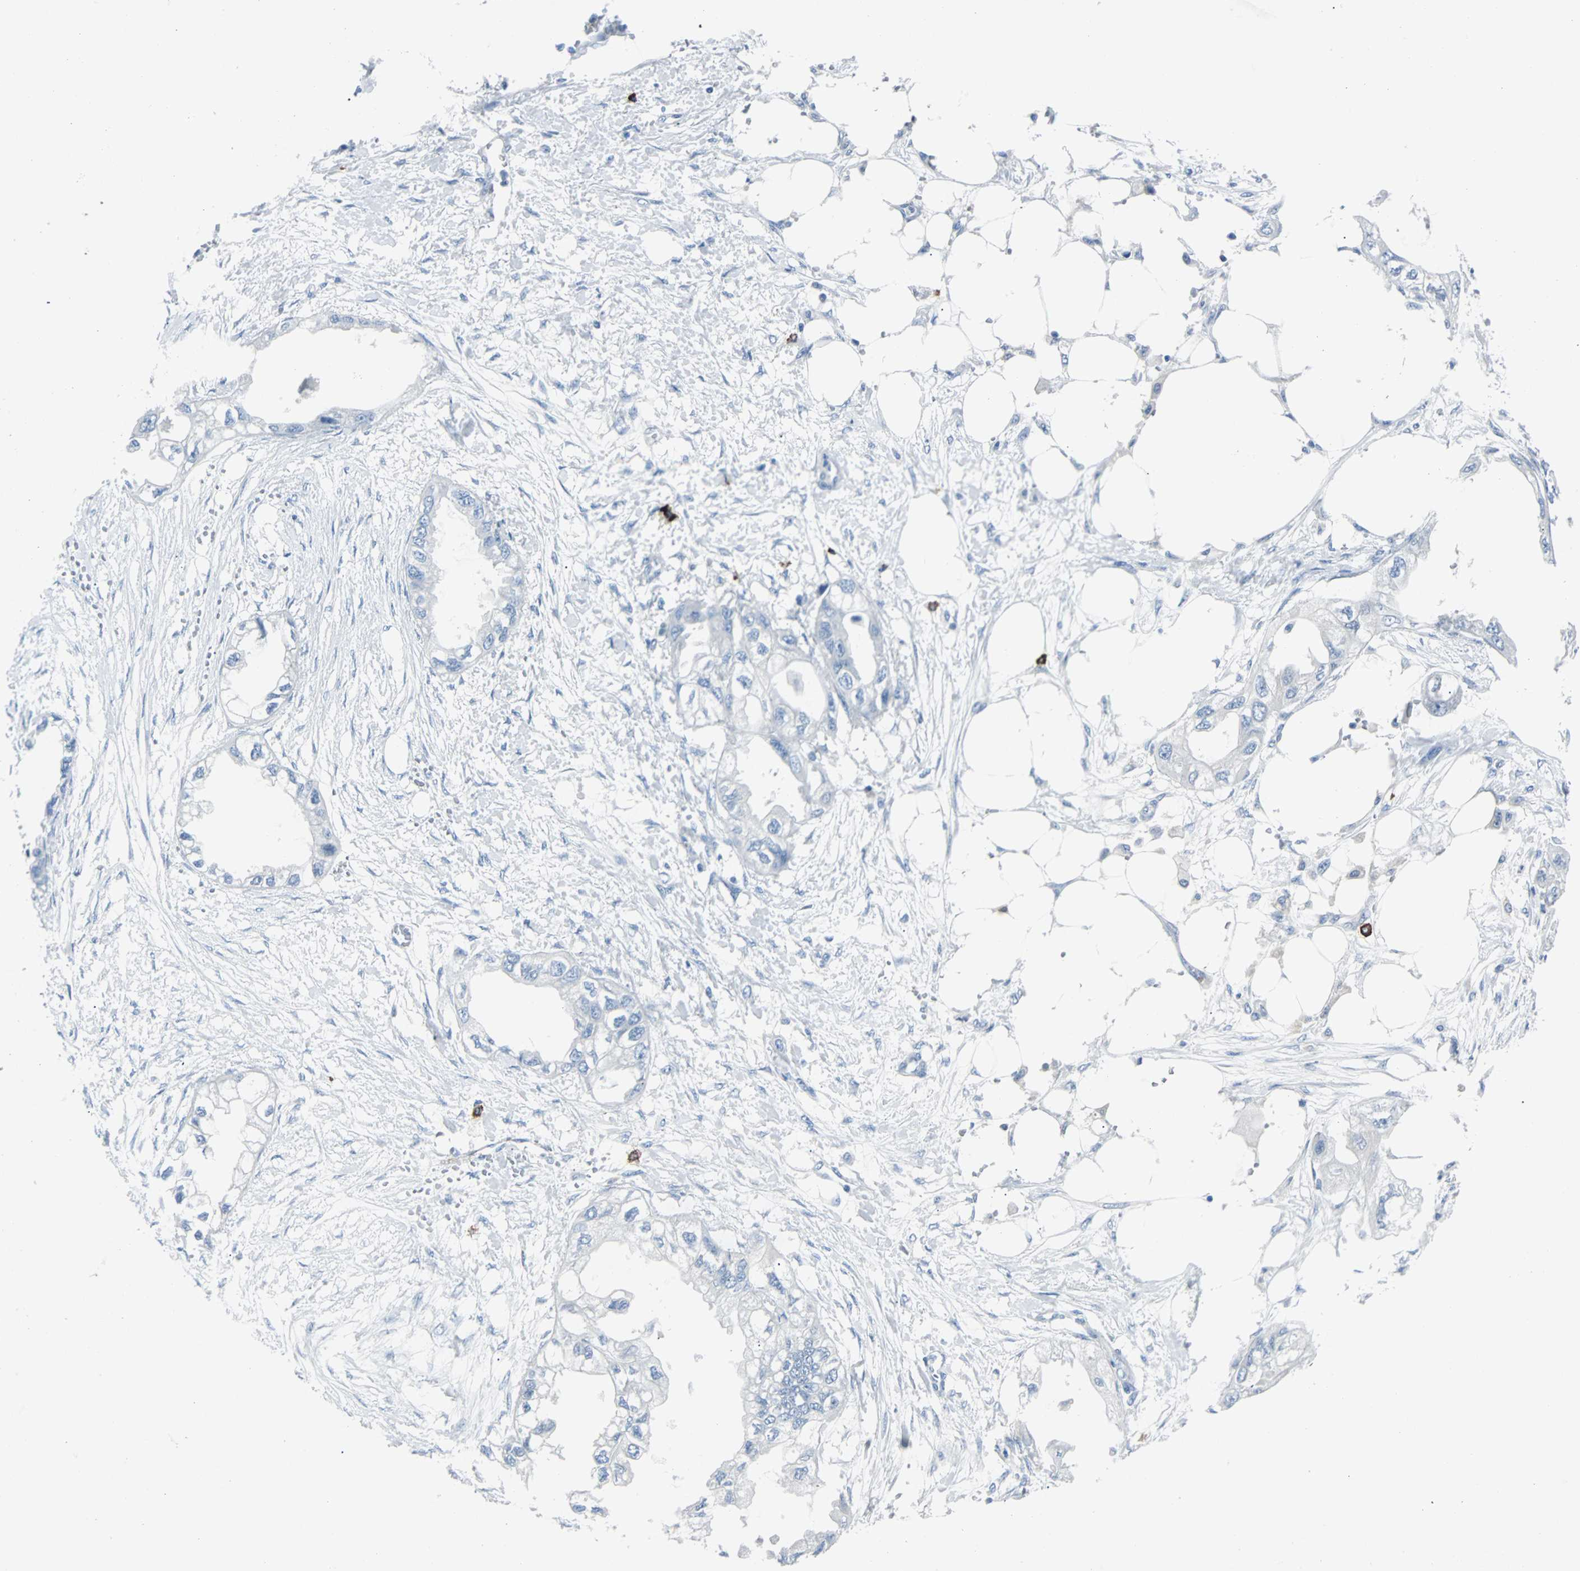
{"staining": {"intensity": "negative", "quantity": "none", "location": "none"}, "tissue": "endometrial cancer", "cell_type": "Tumor cells", "image_type": "cancer", "snomed": [{"axis": "morphology", "description": "Adenocarcinoma, NOS"}, {"axis": "topography", "description": "Endometrium"}], "caption": "Histopathology image shows no significant protein expression in tumor cells of endometrial cancer.", "gene": "RASA1", "patient": {"sex": "female", "age": 67}}